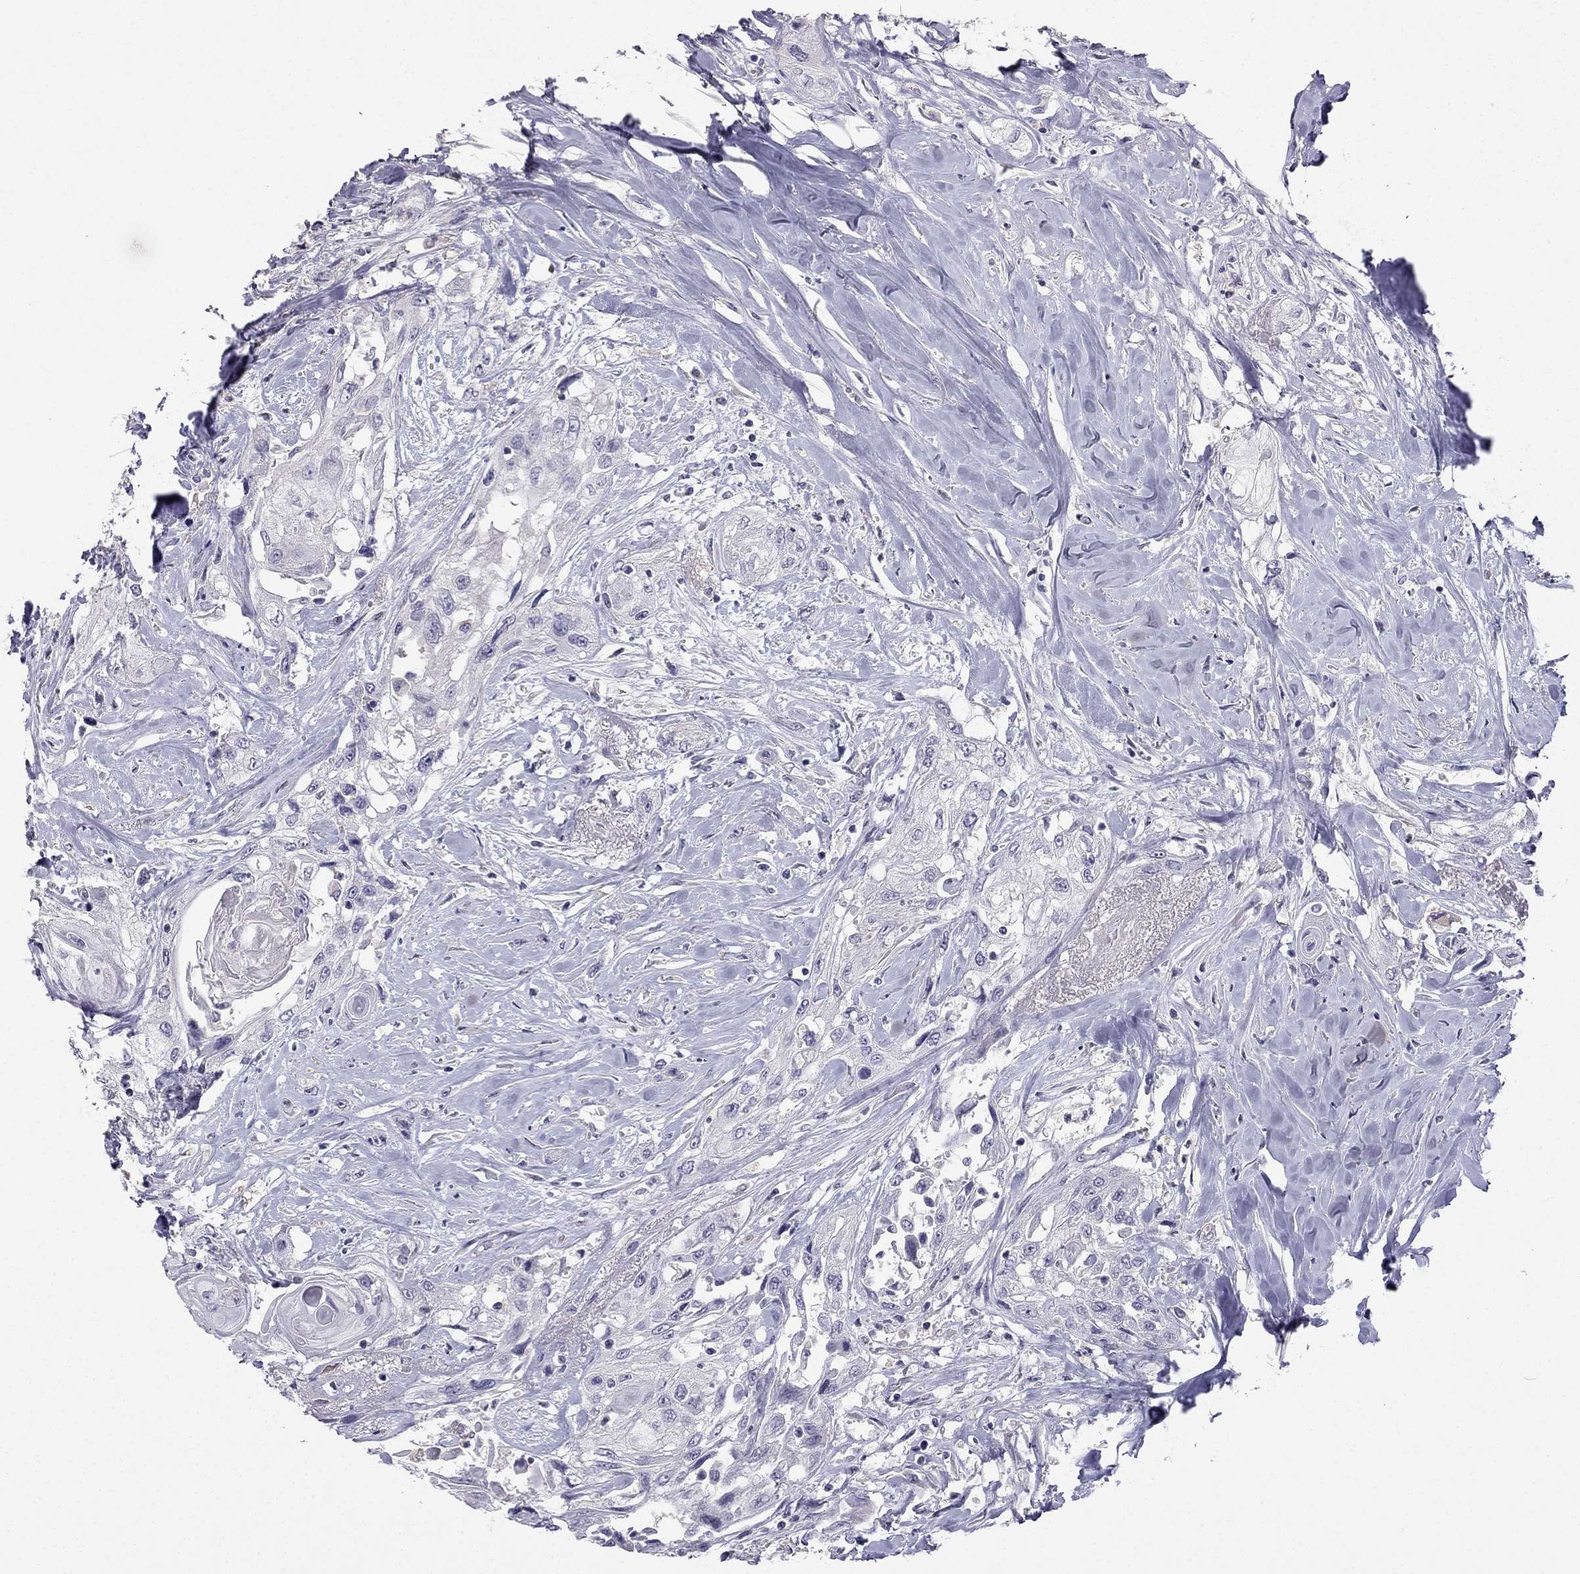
{"staining": {"intensity": "negative", "quantity": "none", "location": "none"}, "tissue": "head and neck cancer", "cell_type": "Tumor cells", "image_type": "cancer", "snomed": [{"axis": "morphology", "description": "Normal tissue, NOS"}, {"axis": "morphology", "description": "Squamous cell carcinoma, NOS"}, {"axis": "topography", "description": "Oral tissue"}, {"axis": "topography", "description": "Peripheral nerve tissue"}, {"axis": "topography", "description": "Head-Neck"}], "caption": "Tumor cells show no significant protein positivity in head and neck cancer.", "gene": "C16orf89", "patient": {"sex": "female", "age": 59}}